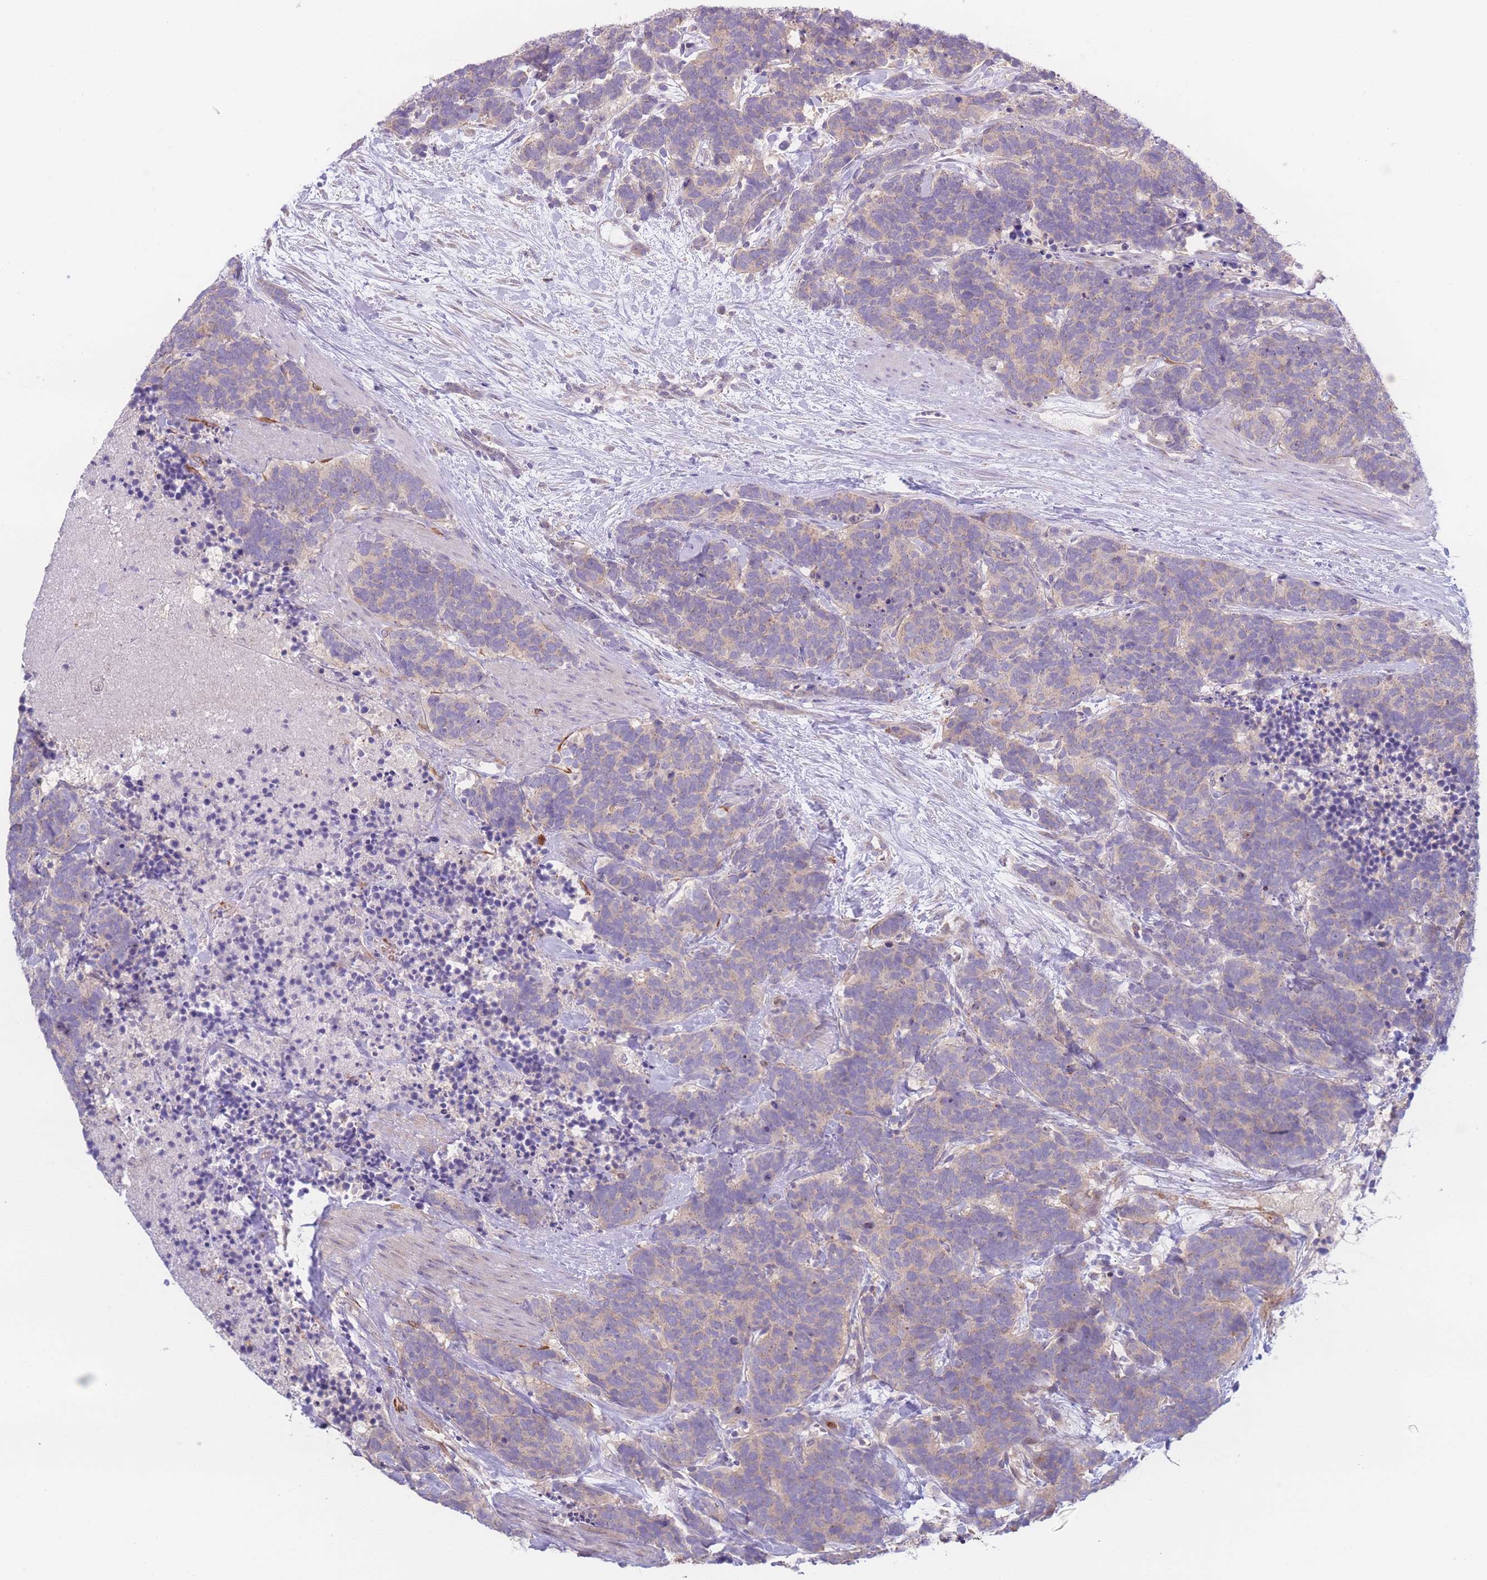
{"staining": {"intensity": "negative", "quantity": "none", "location": "none"}, "tissue": "carcinoid", "cell_type": "Tumor cells", "image_type": "cancer", "snomed": [{"axis": "morphology", "description": "Carcinoma, NOS"}, {"axis": "morphology", "description": "Carcinoid, malignant, NOS"}, {"axis": "topography", "description": "Prostate"}], "caption": "This micrograph is of carcinoma stained with immunohistochemistry to label a protein in brown with the nuclei are counter-stained blue. There is no positivity in tumor cells.", "gene": "STEAP3", "patient": {"sex": "male", "age": 57}}